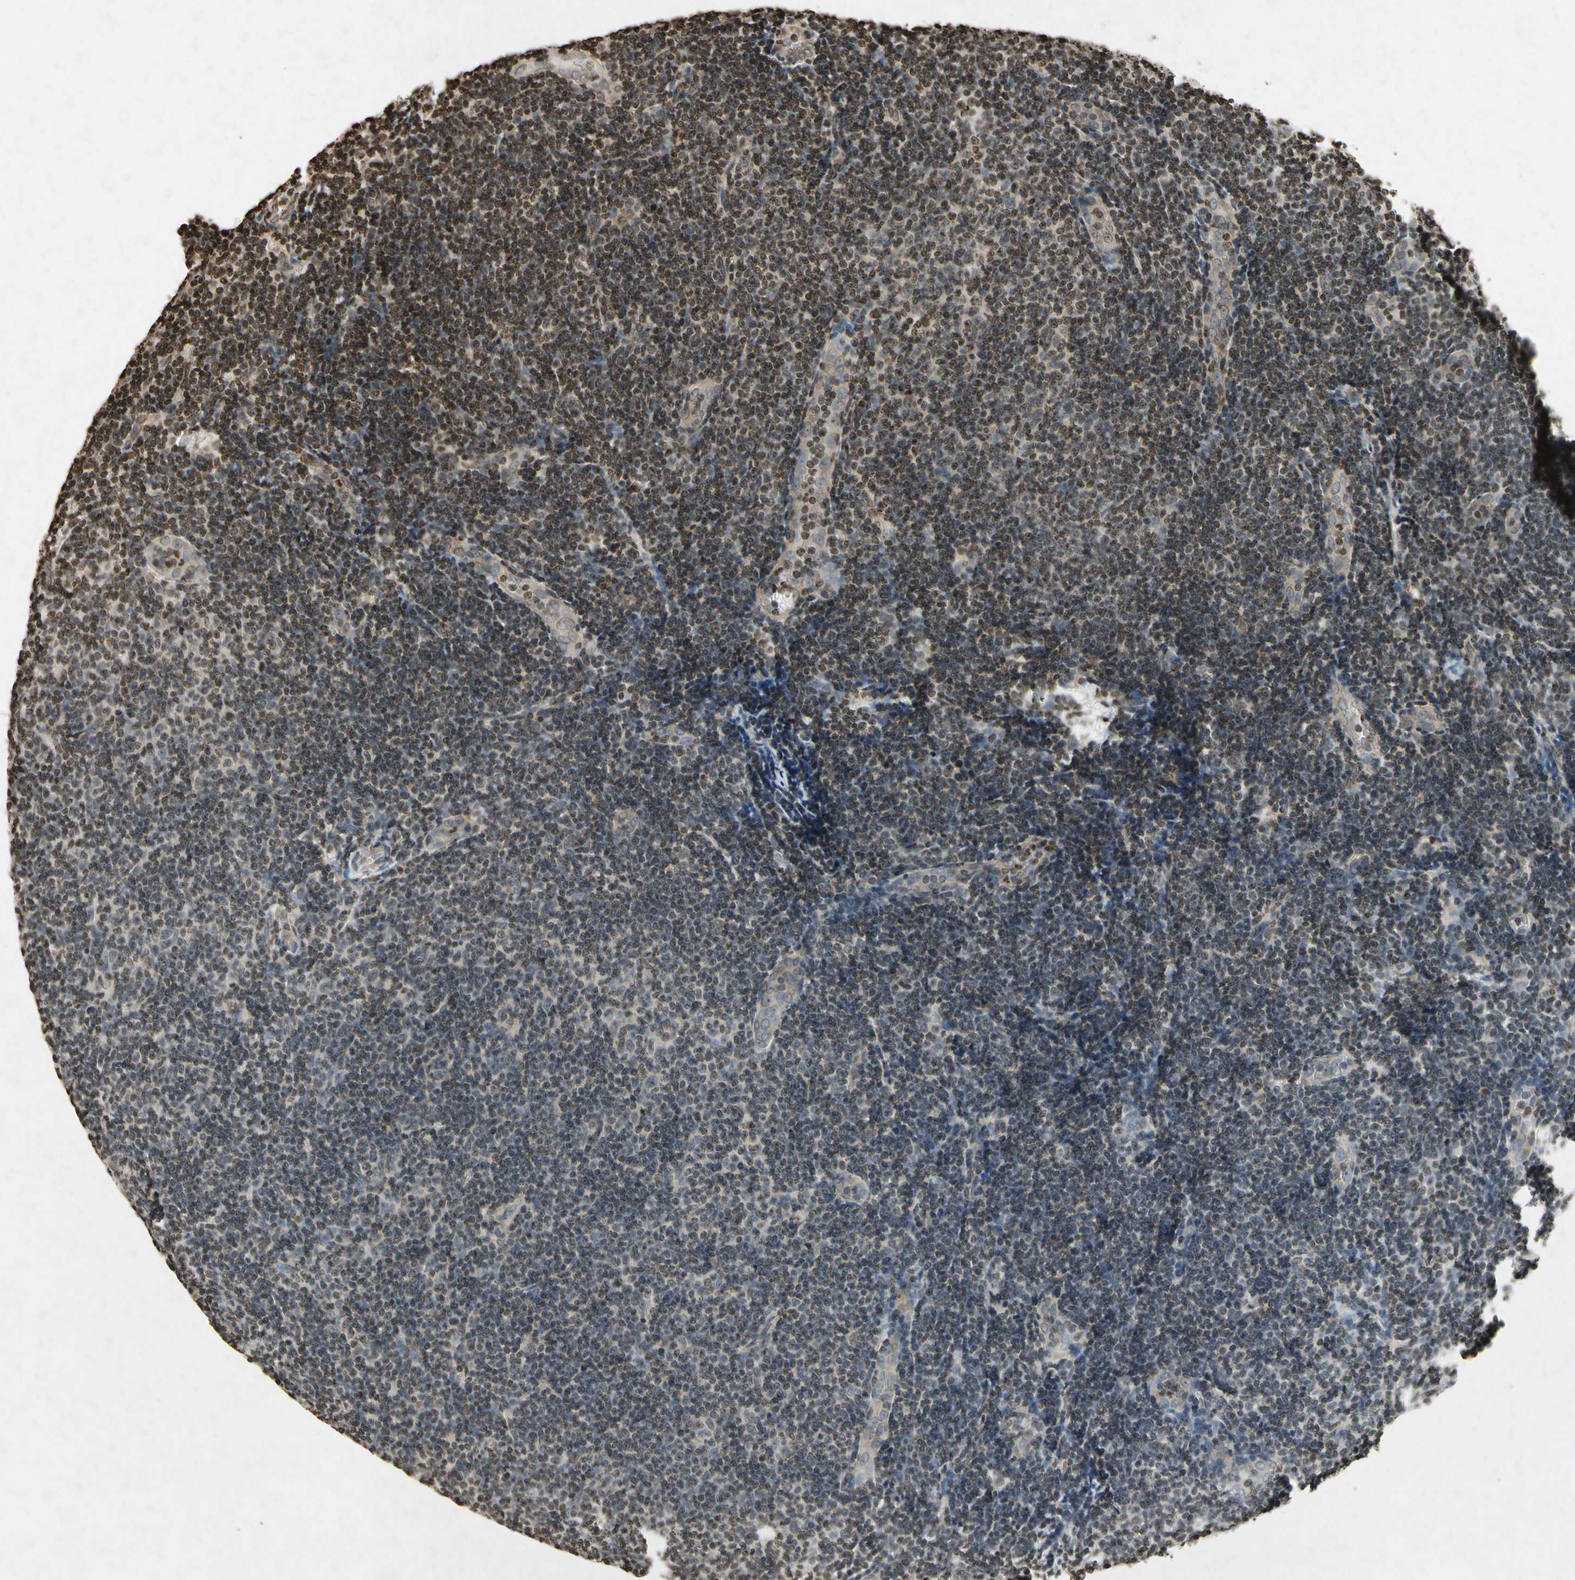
{"staining": {"intensity": "weak", "quantity": ">75%", "location": "nuclear"}, "tissue": "lymphoma", "cell_type": "Tumor cells", "image_type": "cancer", "snomed": [{"axis": "morphology", "description": "Malignant lymphoma, non-Hodgkin's type, Low grade"}, {"axis": "topography", "description": "Lymph node"}], "caption": "This is a micrograph of IHC staining of low-grade malignant lymphoma, non-Hodgkin's type, which shows weak positivity in the nuclear of tumor cells.", "gene": "HOXB3", "patient": {"sex": "male", "age": 83}}